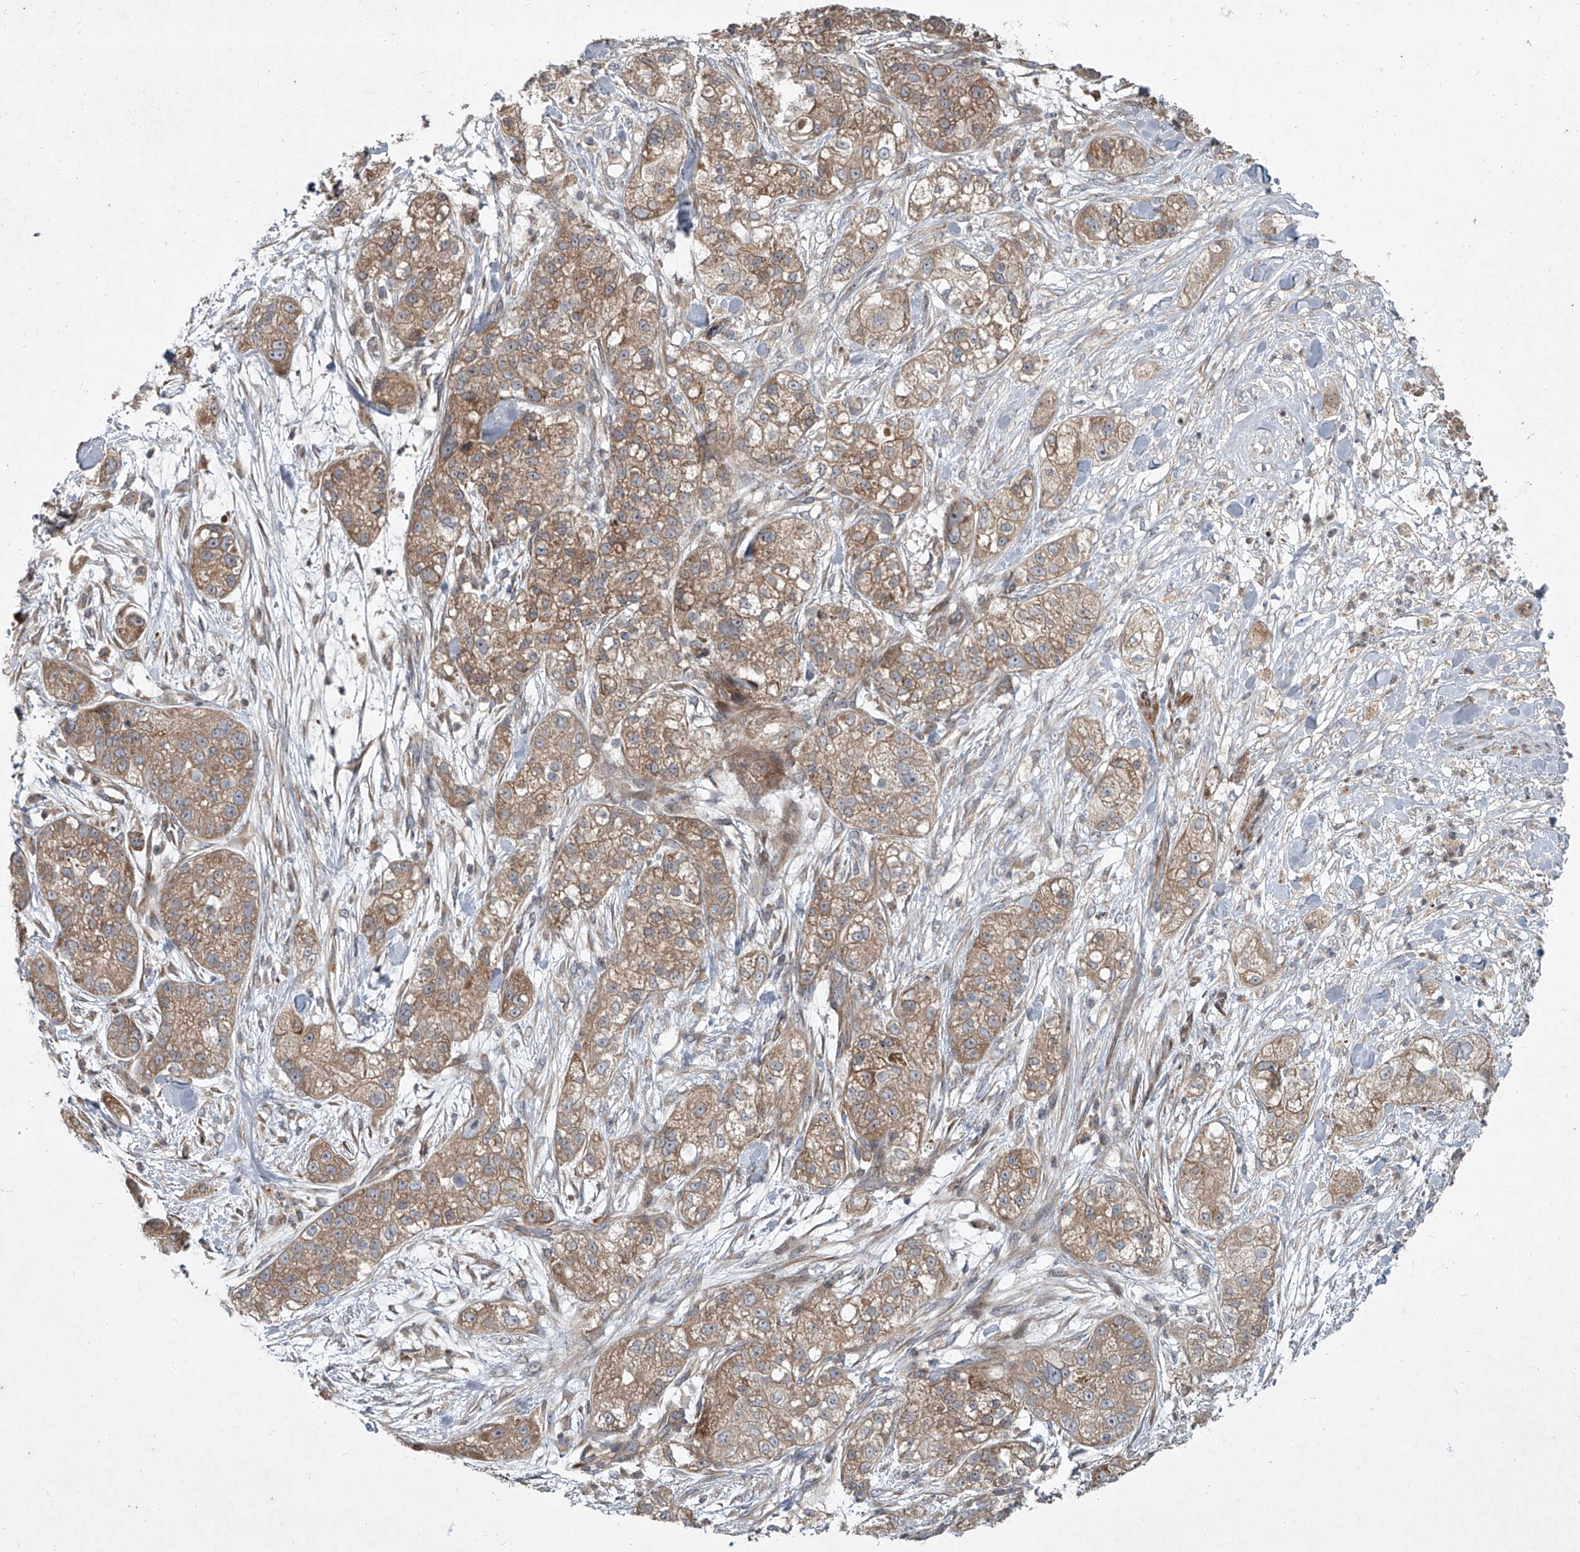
{"staining": {"intensity": "moderate", "quantity": ">75%", "location": "cytoplasmic/membranous"}, "tissue": "pancreatic cancer", "cell_type": "Tumor cells", "image_type": "cancer", "snomed": [{"axis": "morphology", "description": "Adenocarcinoma, NOS"}, {"axis": "topography", "description": "Pancreas"}], "caption": "Immunohistochemical staining of human adenocarcinoma (pancreatic) exhibits moderate cytoplasmic/membranous protein expression in about >75% of tumor cells.", "gene": "EVA1C", "patient": {"sex": "female", "age": 78}}